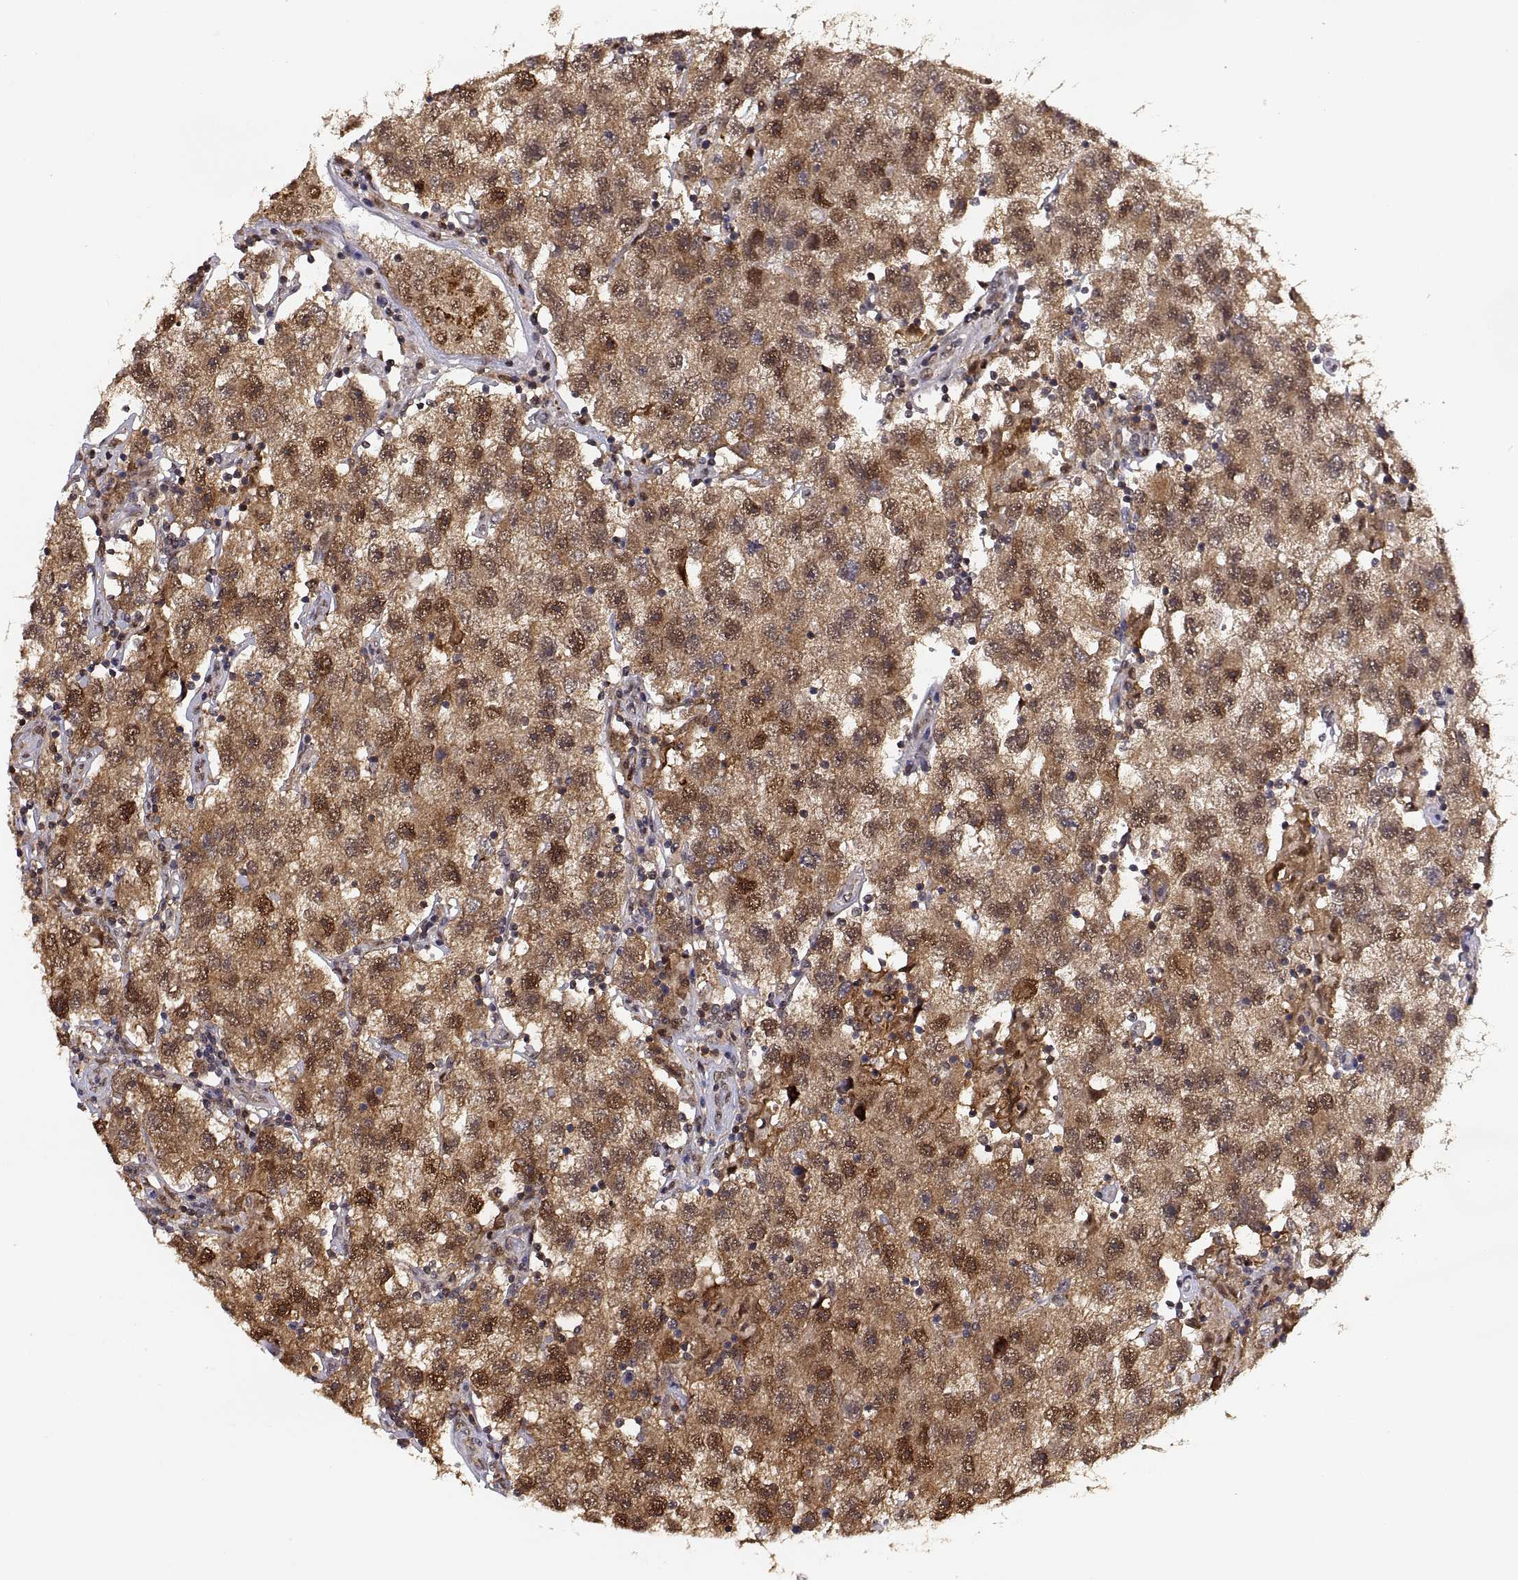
{"staining": {"intensity": "strong", "quantity": ">75%", "location": "cytoplasmic/membranous,nuclear"}, "tissue": "testis cancer", "cell_type": "Tumor cells", "image_type": "cancer", "snomed": [{"axis": "morphology", "description": "Seminoma, NOS"}, {"axis": "topography", "description": "Testis"}], "caption": "Protein staining shows strong cytoplasmic/membranous and nuclear staining in approximately >75% of tumor cells in testis cancer.", "gene": "PSMC2", "patient": {"sex": "male", "age": 26}}